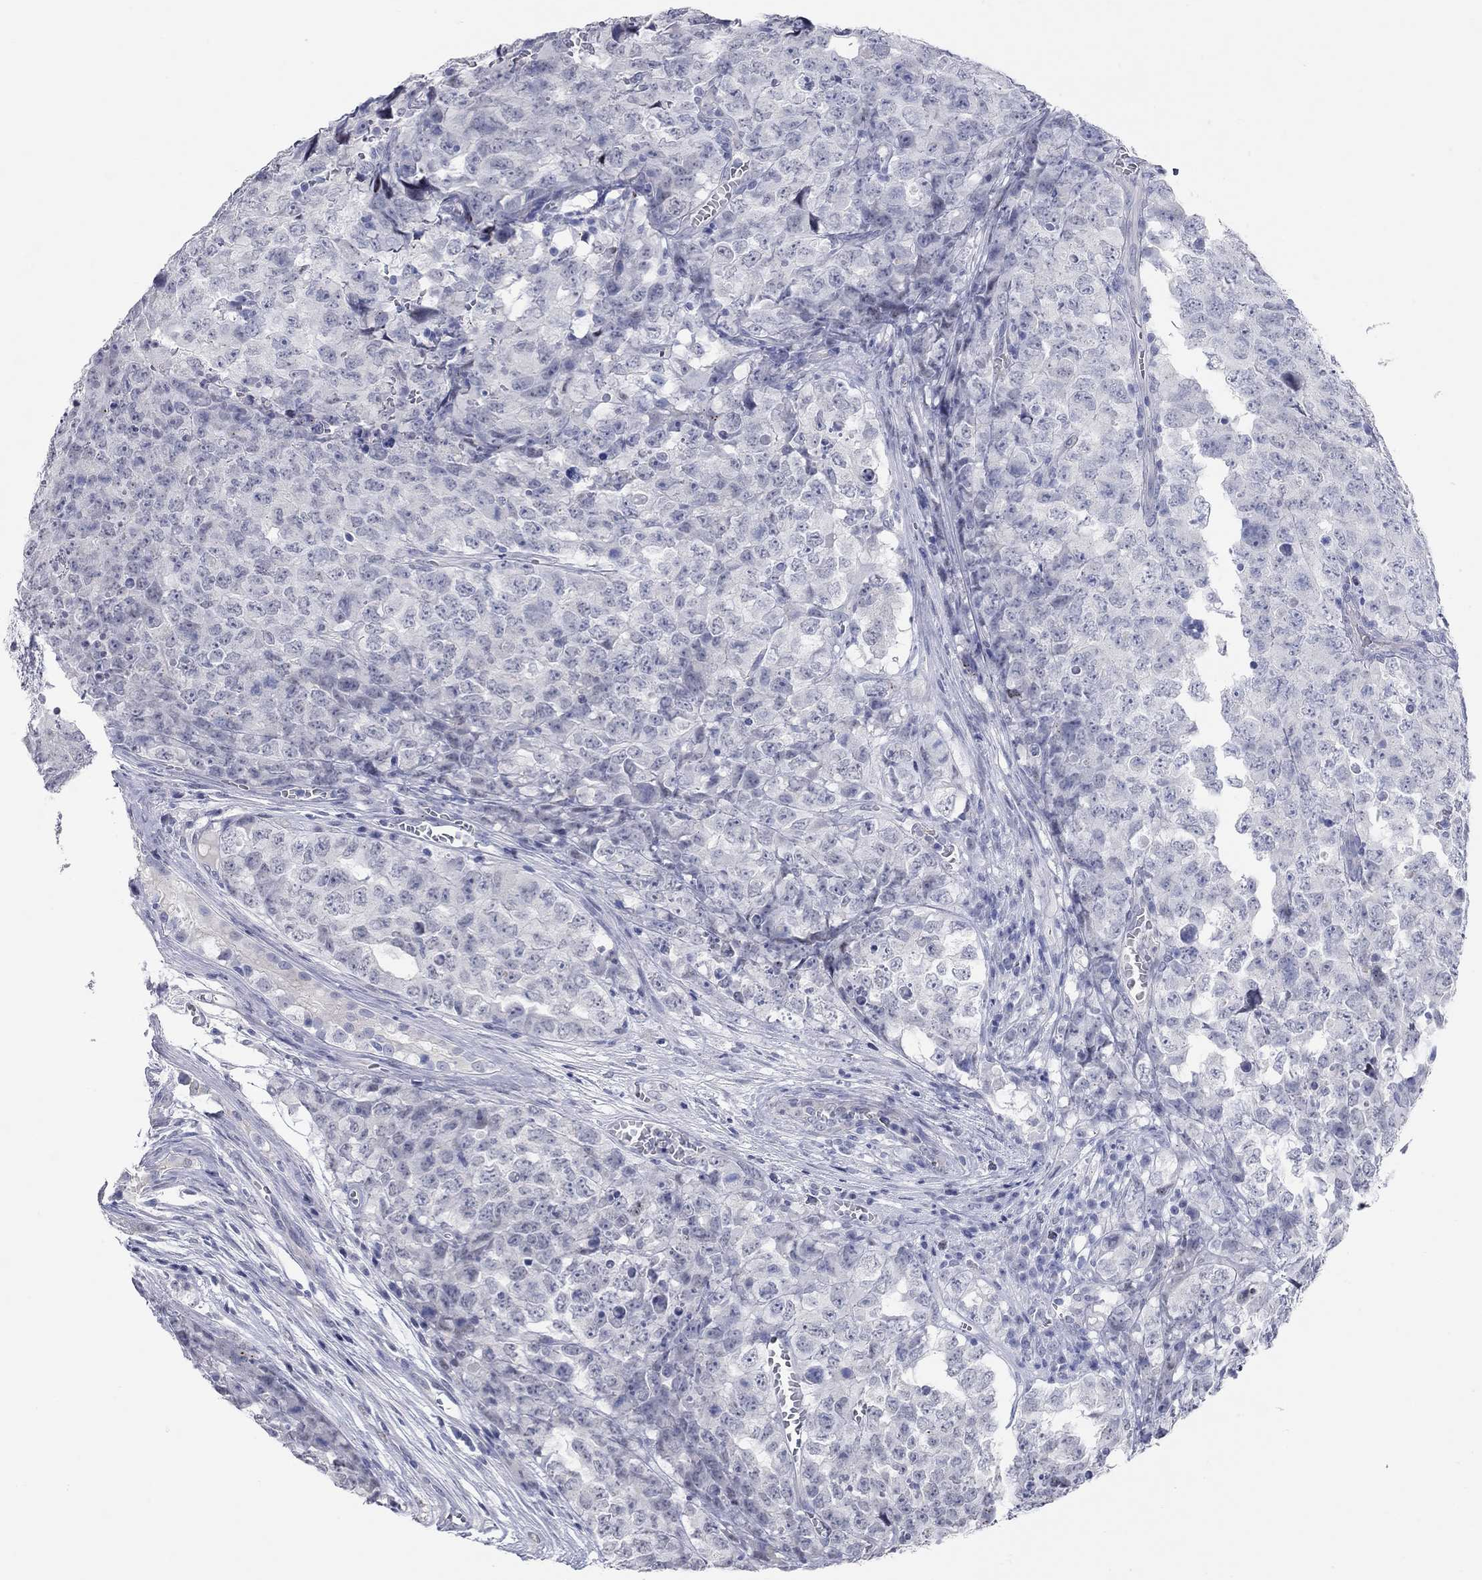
{"staining": {"intensity": "negative", "quantity": "none", "location": "none"}, "tissue": "testis cancer", "cell_type": "Tumor cells", "image_type": "cancer", "snomed": [{"axis": "morphology", "description": "Carcinoma, Embryonal, NOS"}, {"axis": "topography", "description": "Testis"}], "caption": "Tumor cells are negative for protein expression in human testis embryonal carcinoma.", "gene": "WASF3", "patient": {"sex": "male", "age": 23}}